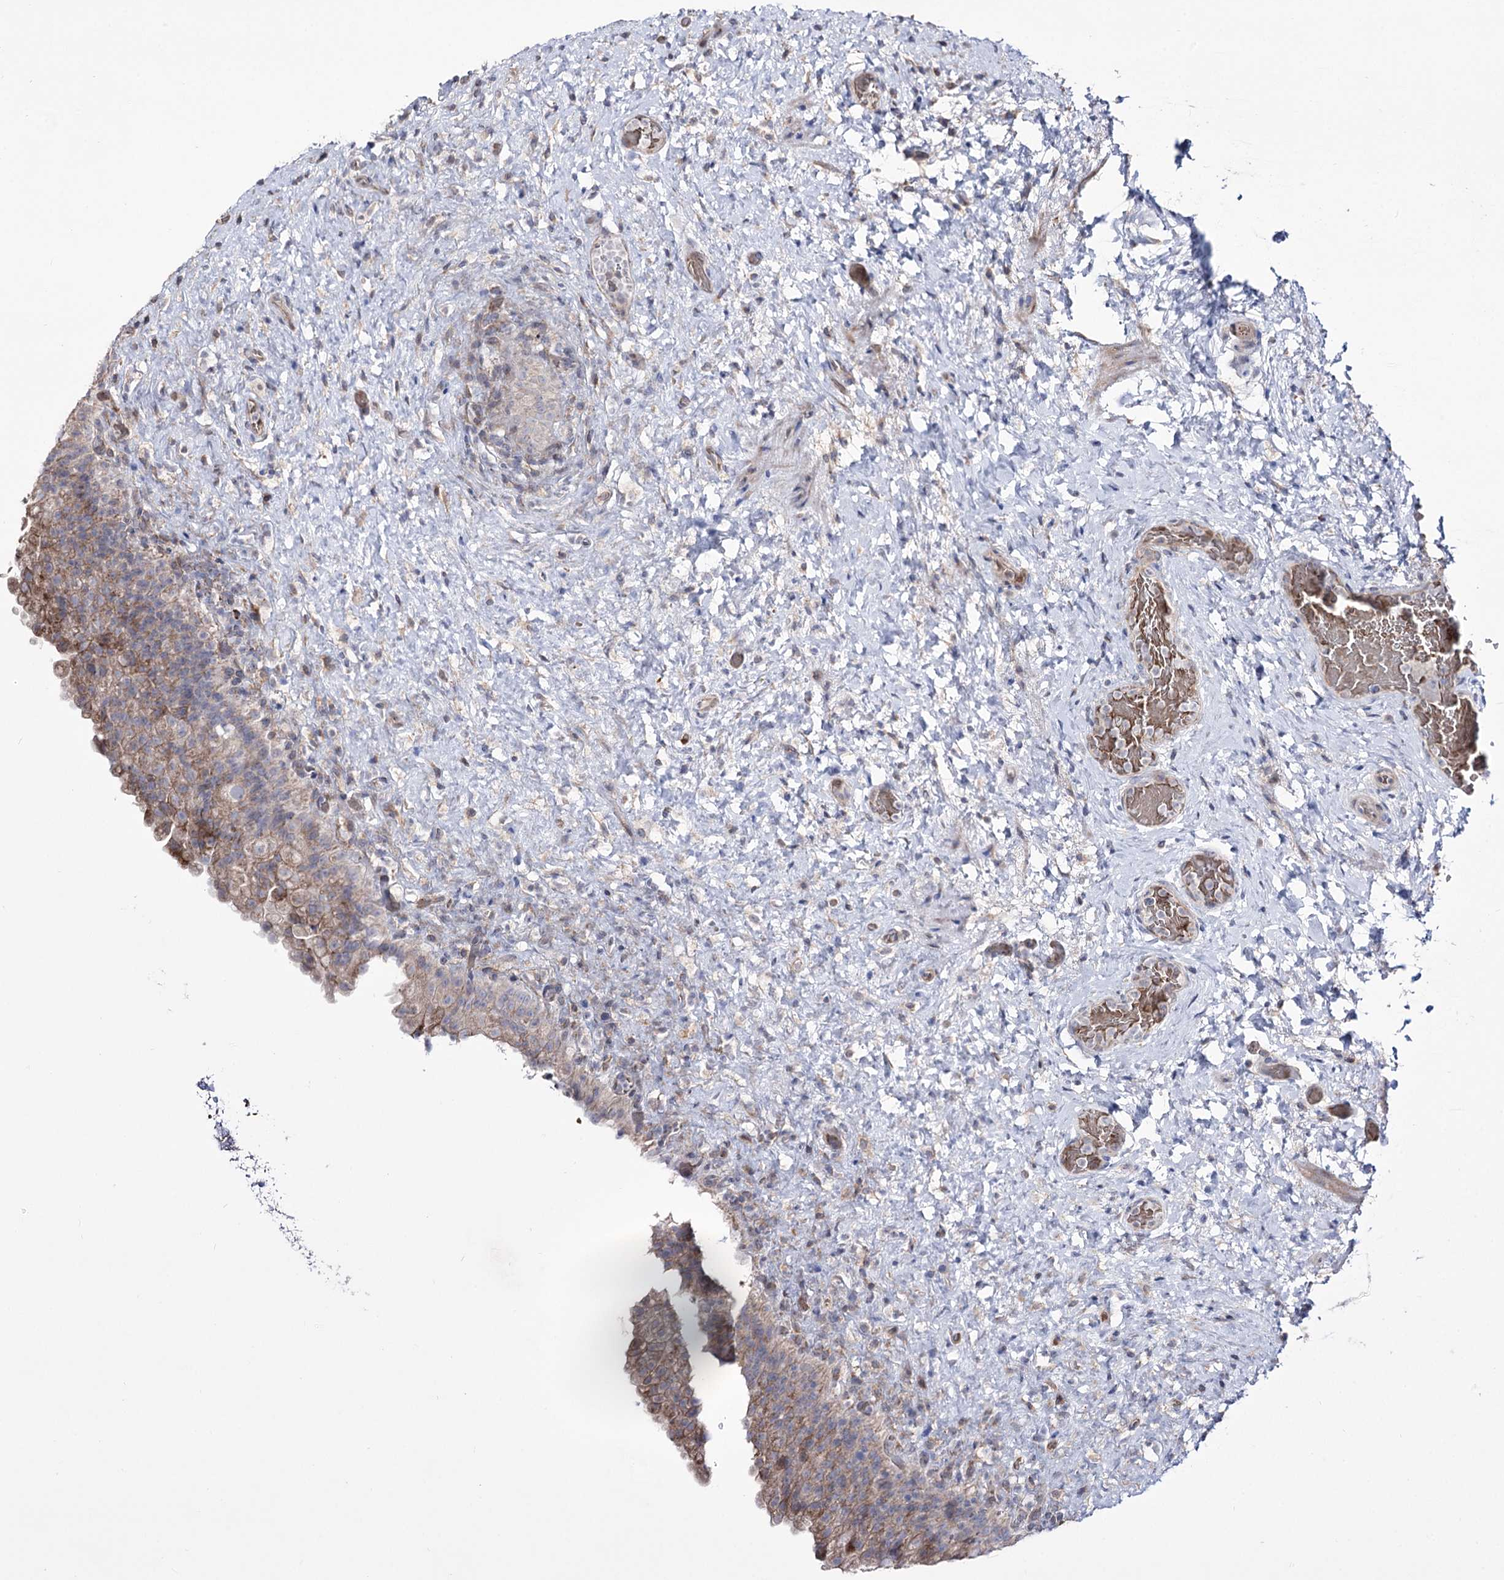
{"staining": {"intensity": "moderate", "quantity": ">75%", "location": "cytoplasmic/membranous"}, "tissue": "urinary bladder", "cell_type": "Urothelial cells", "image_type": "normal", "snomed": [{"axis": "morphology", "description": "Normal tissue, NOS"}, {"axis": "topography", "description": "Urinary bladder"}], "caption": "The image shows a brown stain indicating the presence of a protein in the cytoplasmic/membranous of urothelial cells in urinary bladder.", "gene": "OSBPL5", "patient": {"sex": "female", "age": 27}}